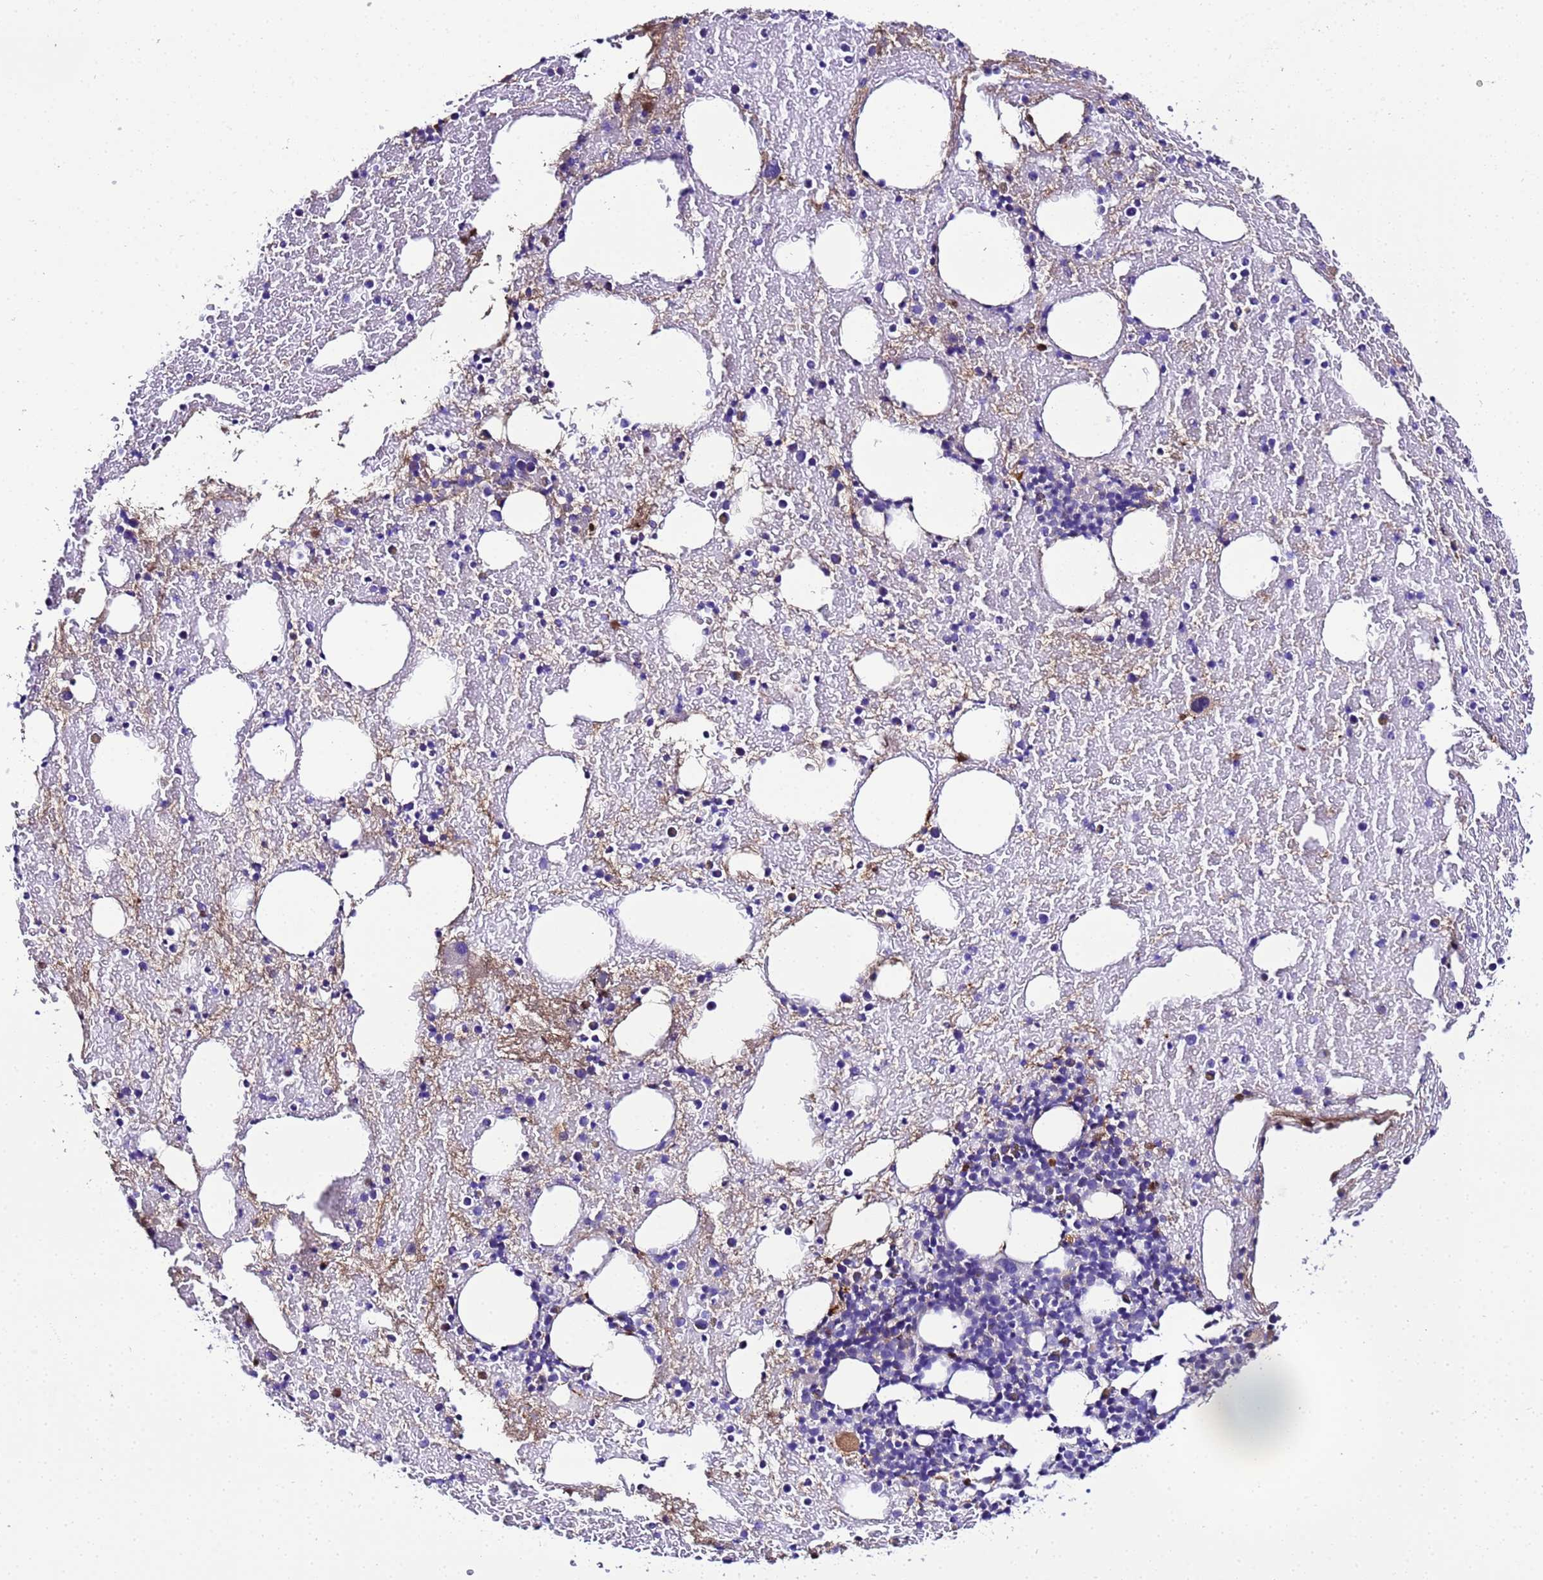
{"staining": {"intensity": "moderate", "quantity": "<25%", "location": "cytoplasmic/membranous"}, "tissue": "bone marrow", "cell_type": "Hematopoietic cells", "image_type": "normal", "snomed": [{"axis": "morphology", "description": "Normal tissue, NOS"}, {"axis": "topography", "description": "Bone marrow"}], "caption": "Moderate cytoplasmic/membranous staining is appreciated in about <25% of hematopoietic cells in benign bone marrow. Nuclei are stained in blue.", "gene": "CFHR1", "patient": {"sex": "male", "age": 57}}